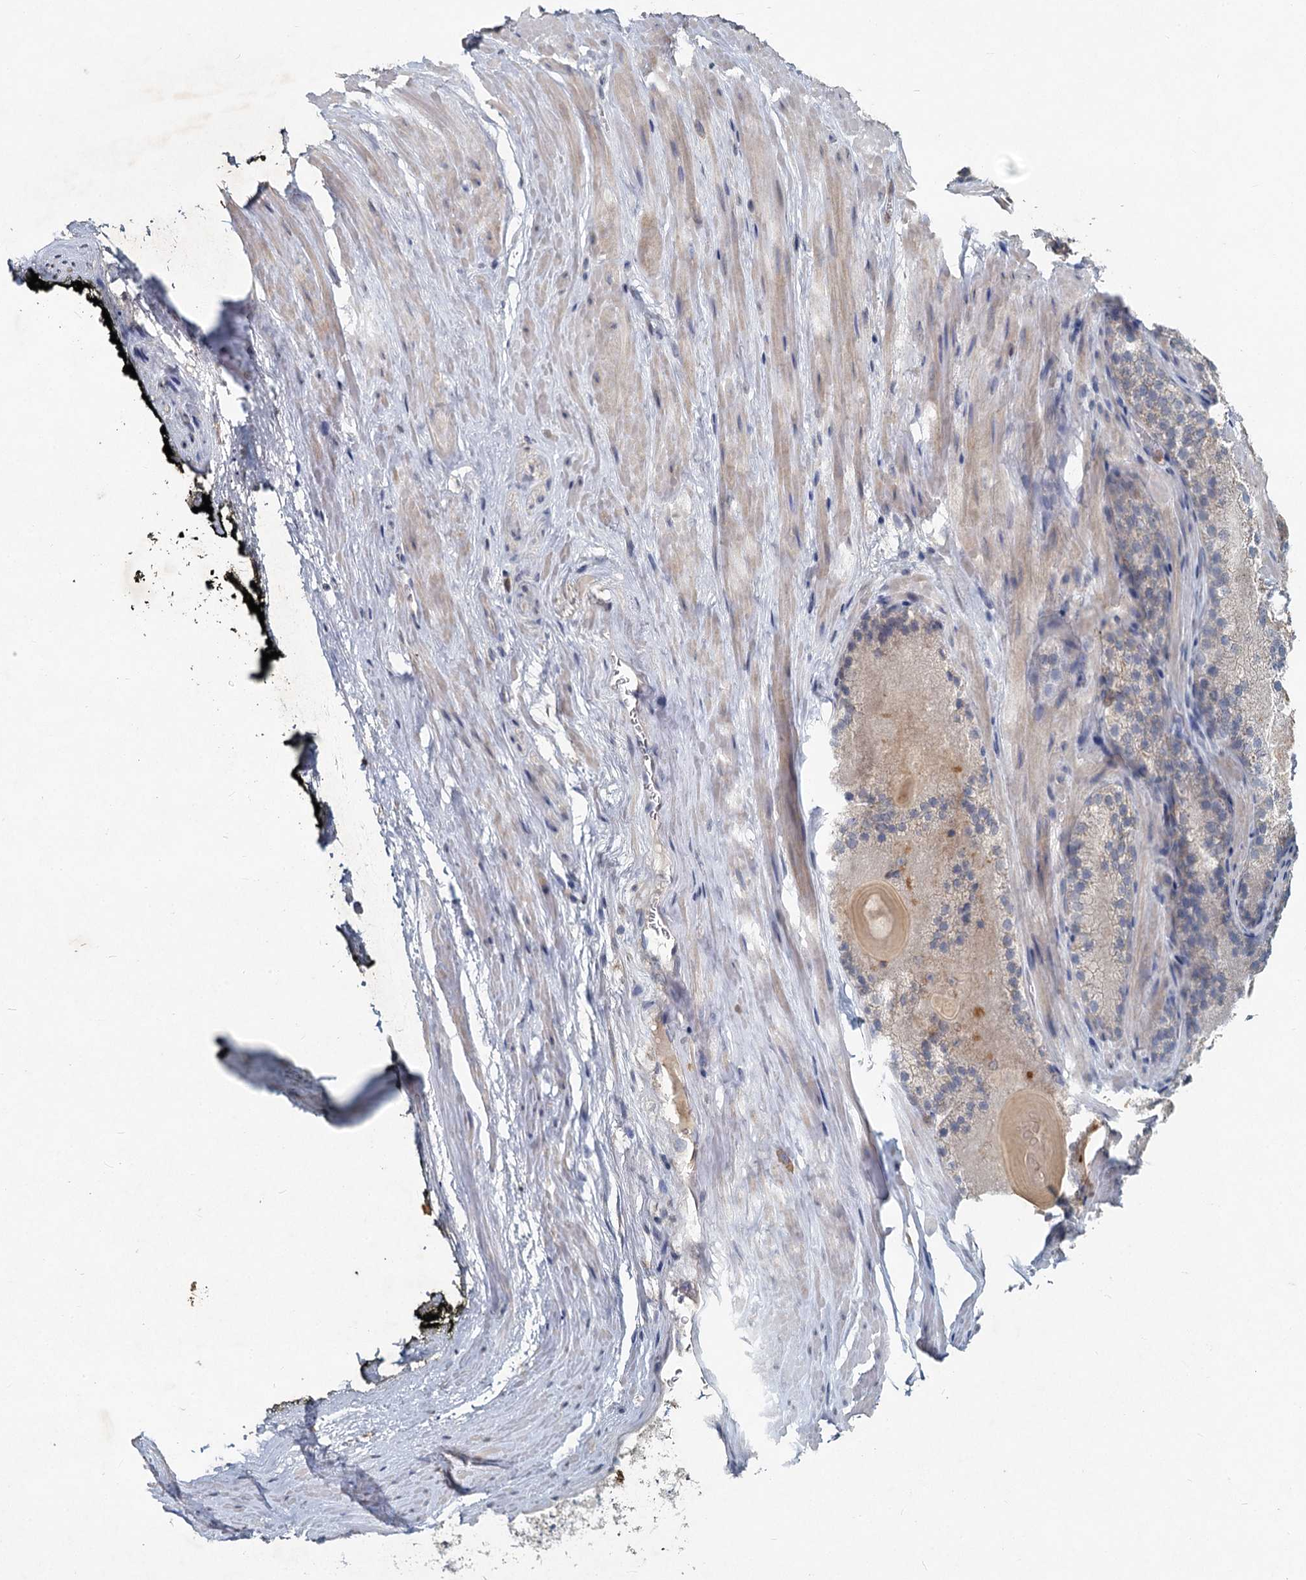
{"staining": {"intensity": "negative", "quantity": "none", "location": "none"}, "tissue": "prostate cancer", "cell_type": "Tumor cells", "image_type": "cancer", "snomed": [{"axis": "morphology", "description": "Adenocarcinoma, Low grade"}, {"axis": "topography", "description": "Prostate"}], "caption": "IHC photomicrograph of neoplastic tissue: prostate cancer (low-grade adenocarcinoma) stained with DAB (3,3'-diaminobenzidine) demonstrates no significant protein staining in tumor cells.", "gene": "HERC3", "patient": {"sex": "male", "age": 74}}